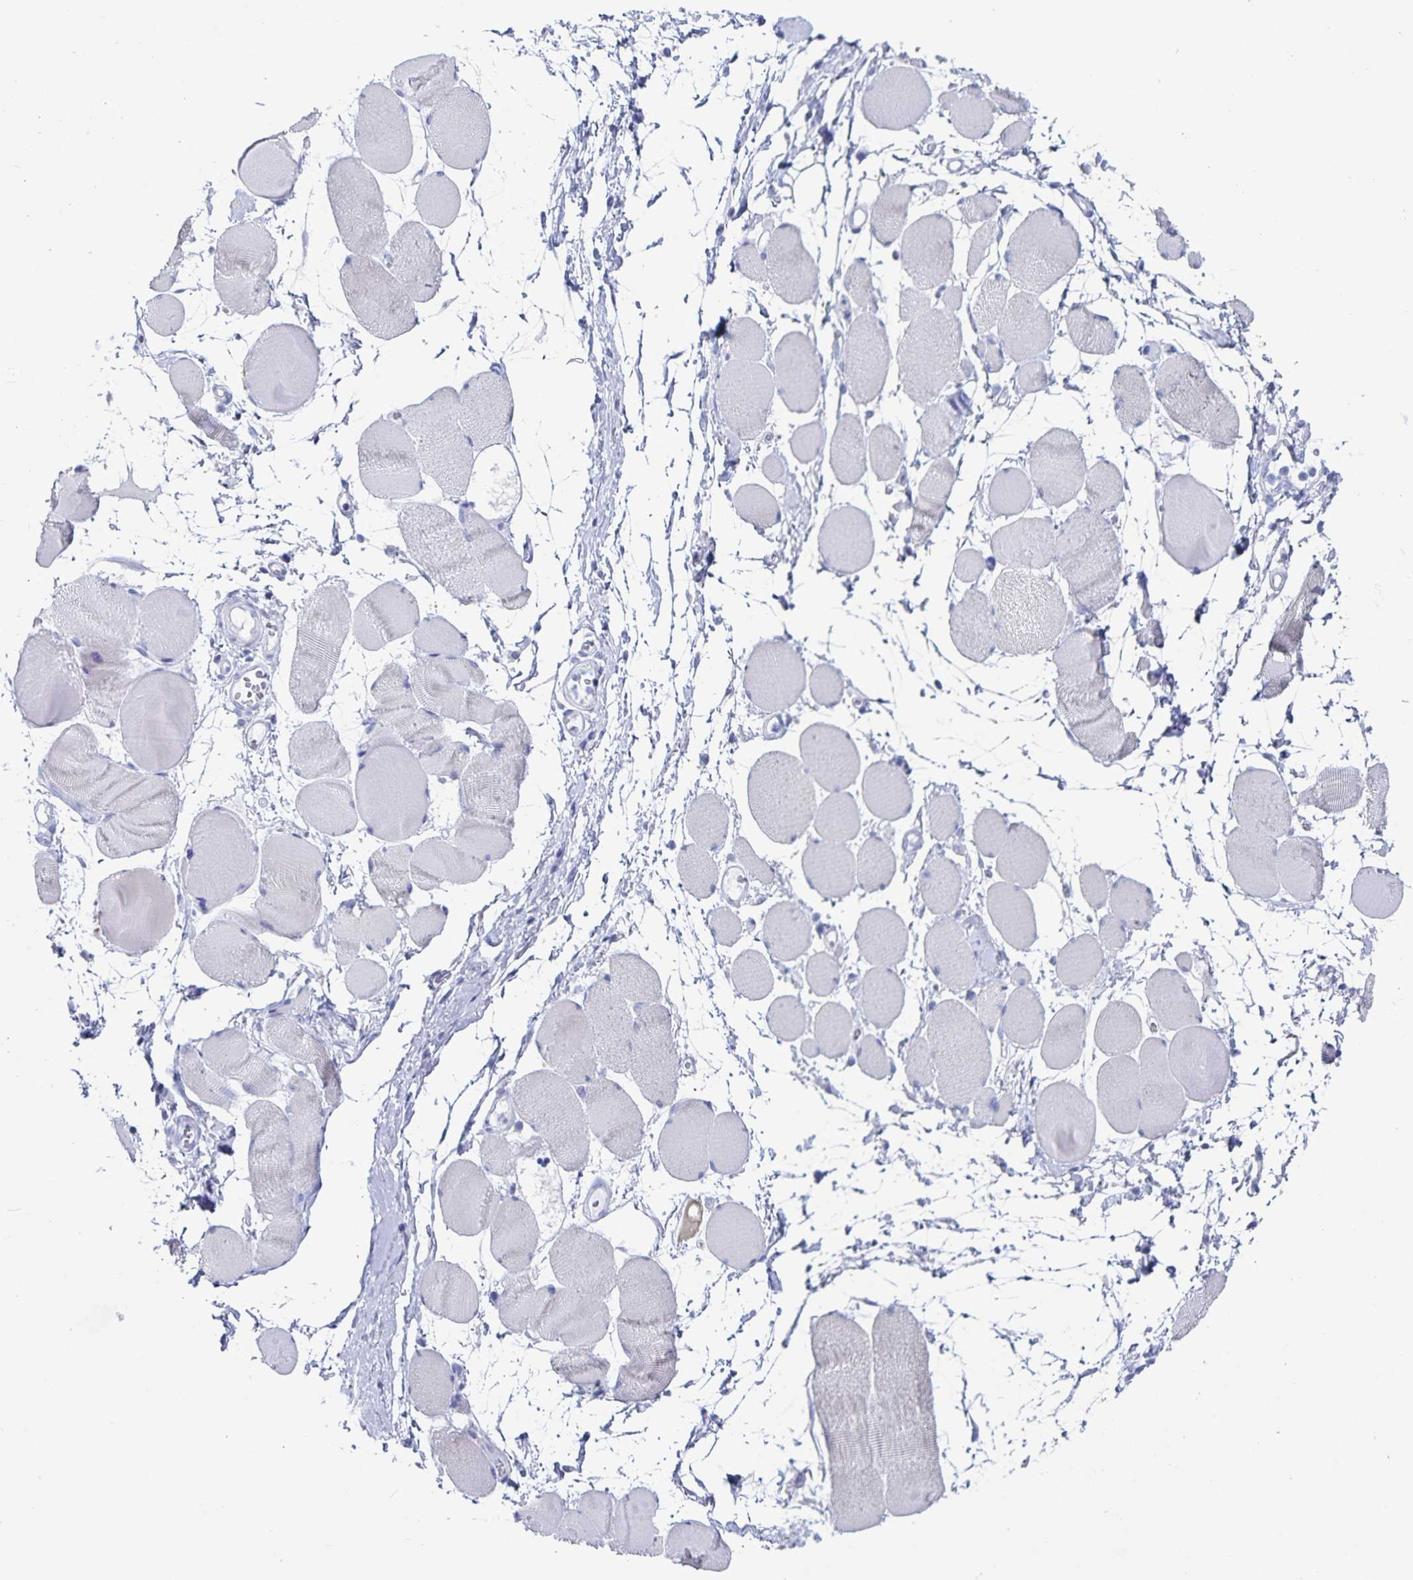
{"staining": {"intensity": "negative", "quantity": "none", "location": "none"}, "tissue": "skeletal muscle", "cell_type": "Myocytes", "image_type": "normal", "snomed": [{"axis": "morphology", "description": "Normal tissue, NOS"}, {"axis": "topography", "description": "Skeletal muscle"}], "caption": "Myocytes show no significant expression in benign skeletal muscle. The staining was performed using DAB to visualize the protein expression in brown, while the nuclei were stained in blue with hematoxylin (Magnification: 20x).", "gene": "C19orf73", "patient": {"sex": "female", "age": 75}}